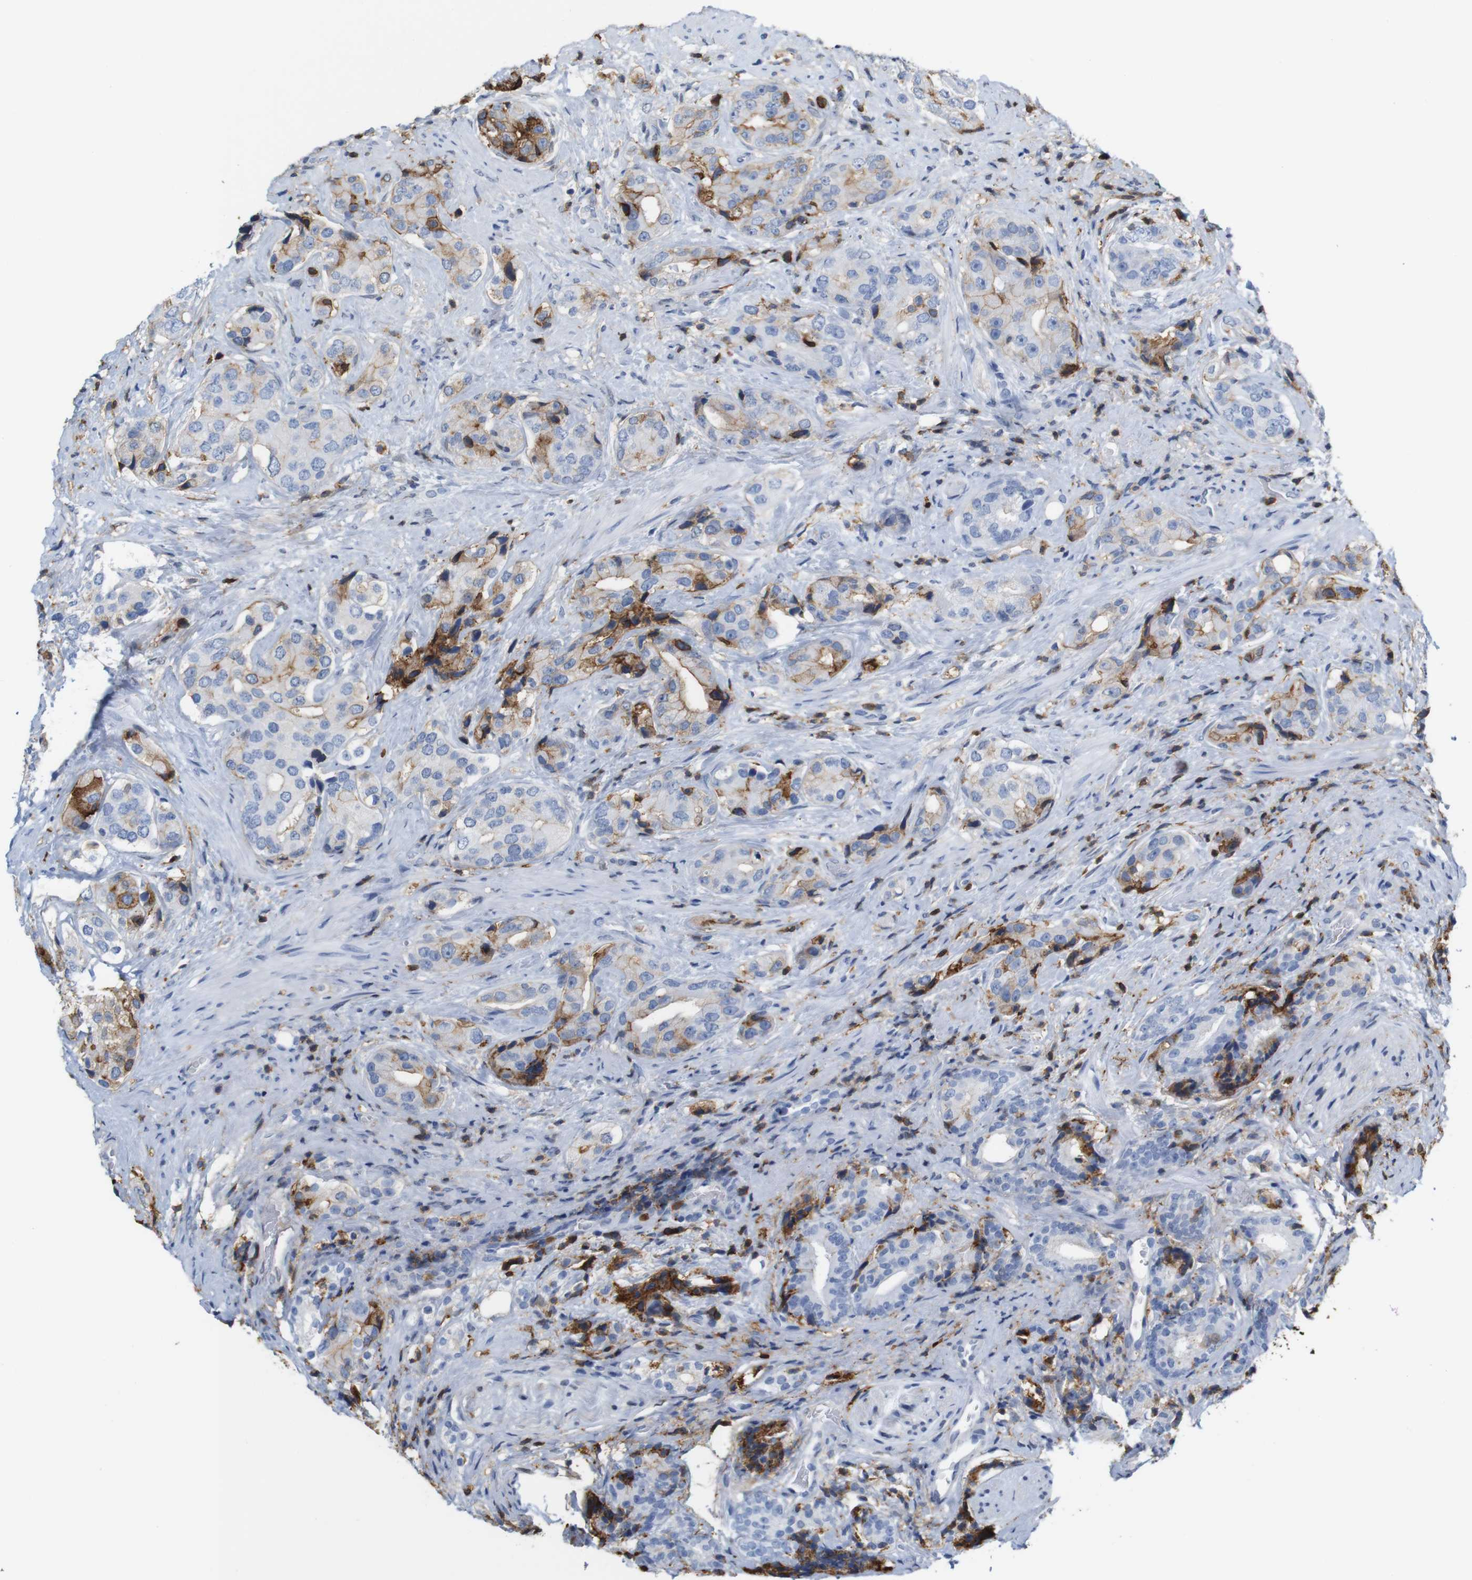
{"staining": {"intensity": "moderate", "quantity": "25%-75%", "location": "cytoplasmic/membranous"}, "tissue": "prostate cancer", "cell_type": "Tumor cells", "image_type": "cancer", "snomed": [{"axis": "morphology", "description": "Adenocarcinoma, High grade"}, {"axis": "topography", "description": "Prostate"}], "caption": "DAB immunohistochemical staining of human prostate cancer exhibits moderate cytoplasmic/membranous protein positivity in approximately 25%-75% of tumor cells. (brown staining indicates protein expression, while blue staining denotes nuclei).", "gene": "ANXA1", "patient": {"sex": "male", "age": 71}}